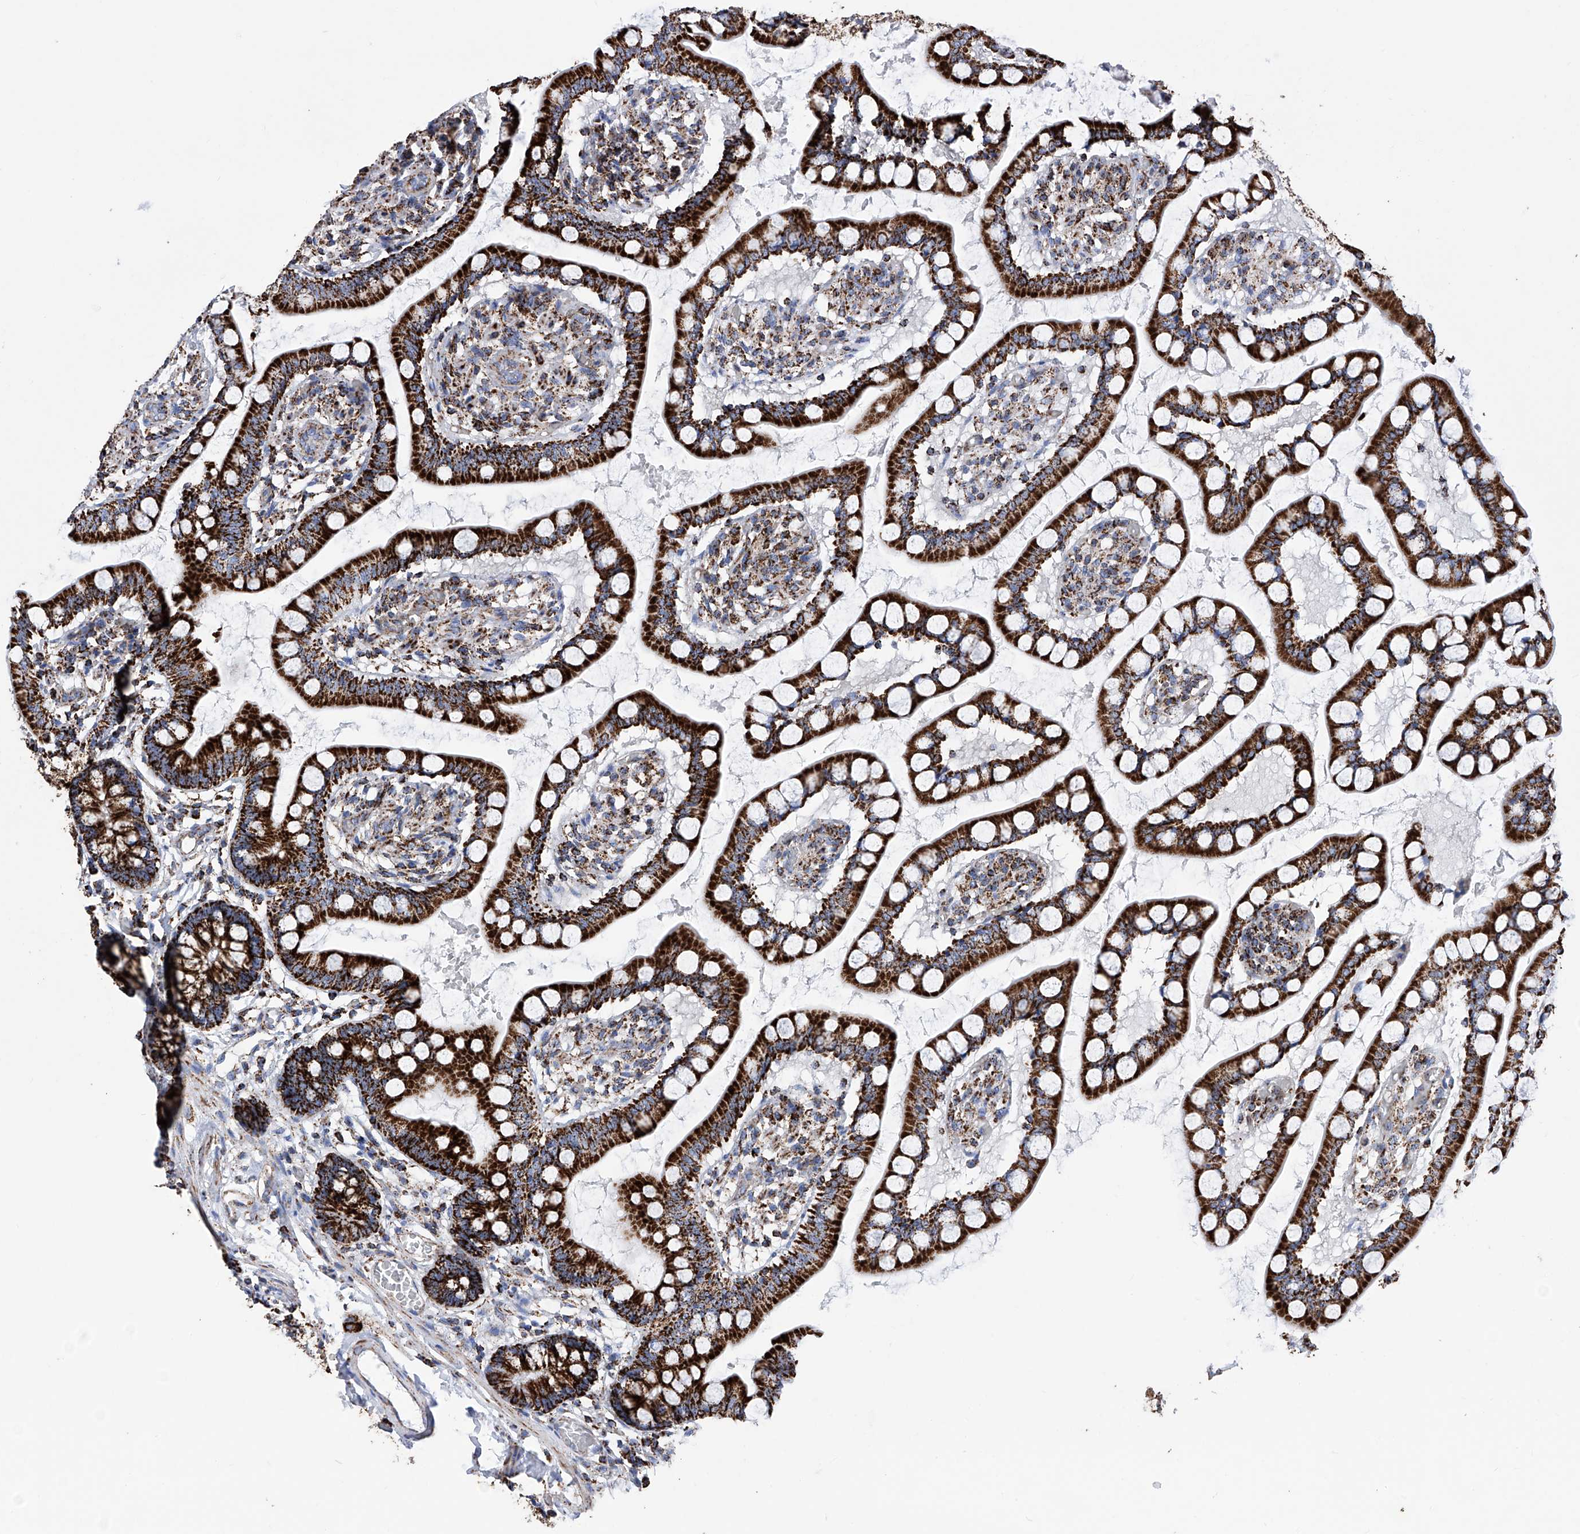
{"staining": {"intensity": "strong", "quantity": ">75%", "location": "cytoplasmic/membranous"}, "tissue": "small intestine", "cell_type": "Glandular cells", "image_type": "normal", "snomed": [{"axis": "morphology", "description": "Normal tissue, NOS"}, {"axis": "topography", "description": "Small intestine"}], "caption": "IHC staining of benign small intestine, which reveals high levels of strong cytoplasmic/membranous staining in approximately >75% of glandular cells indicating strong cytoplasmic/membranous protein expression. The staining was performed using DAB (brown) for protein detection and nuclei were counterstained in hematoxylin (blue).", "gene": "ATP5PF", "patient": {"sex": "male", "age": 52}}